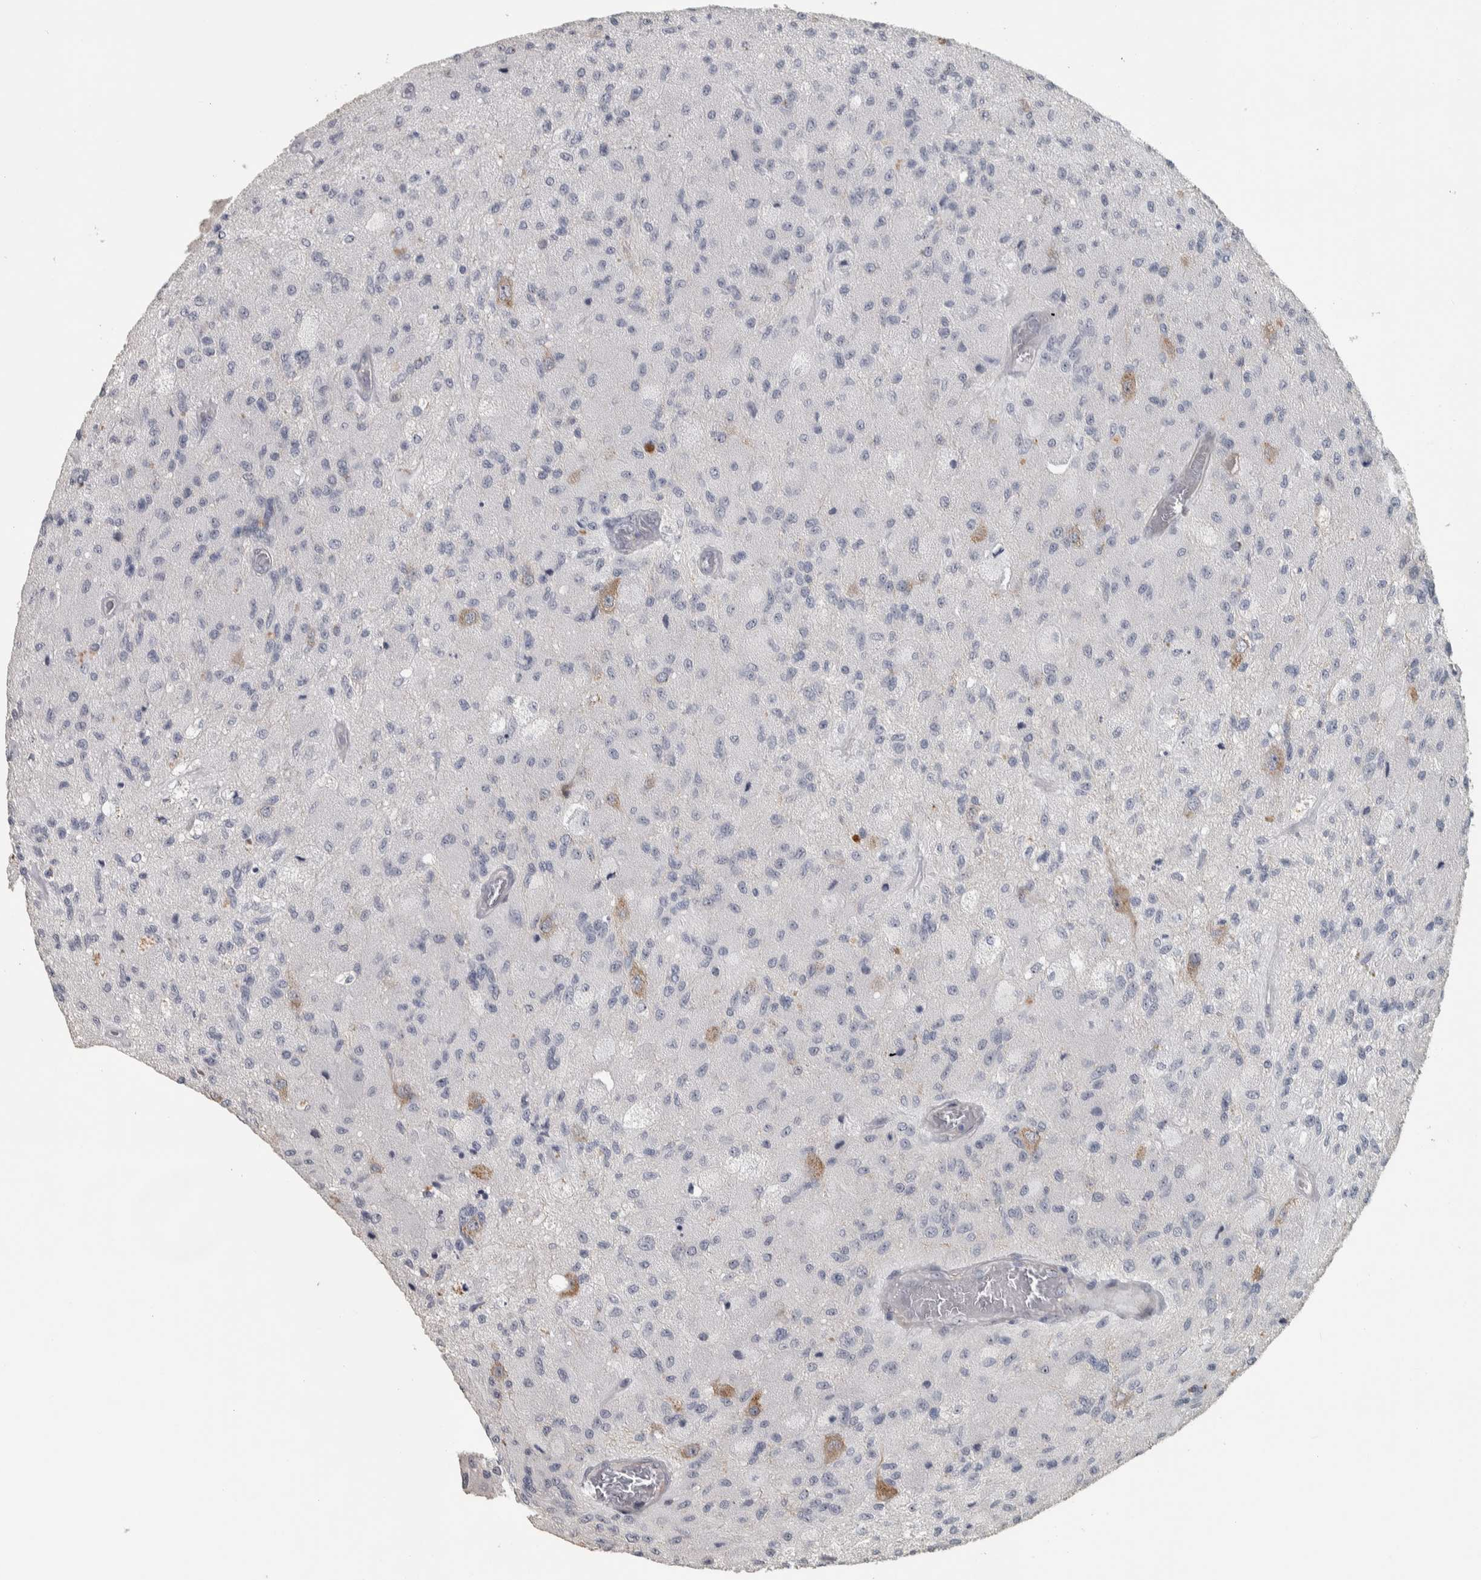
{"staining": {"intensity": "negative", "quantity": "none", "location": "none"}, "tissue": "glioma", "cell_type": "Tumor cells", "image_type": "cancer", "snomed": [{"axis": "morphology", "description": "Normal tissue, NOS"}, {"axis": "morphology", "description": "Glioma, malignant, High grade"}, {"axis": "topography", "description": "Cerebral cortex"}], "caption": "The immunohistochemistry histopathology image has no significant positivity in tumor cells of malignant glioma (high-grade) tissue.", "gene": "DCAF10", "patient": {"sex": "male", "age": 77}}